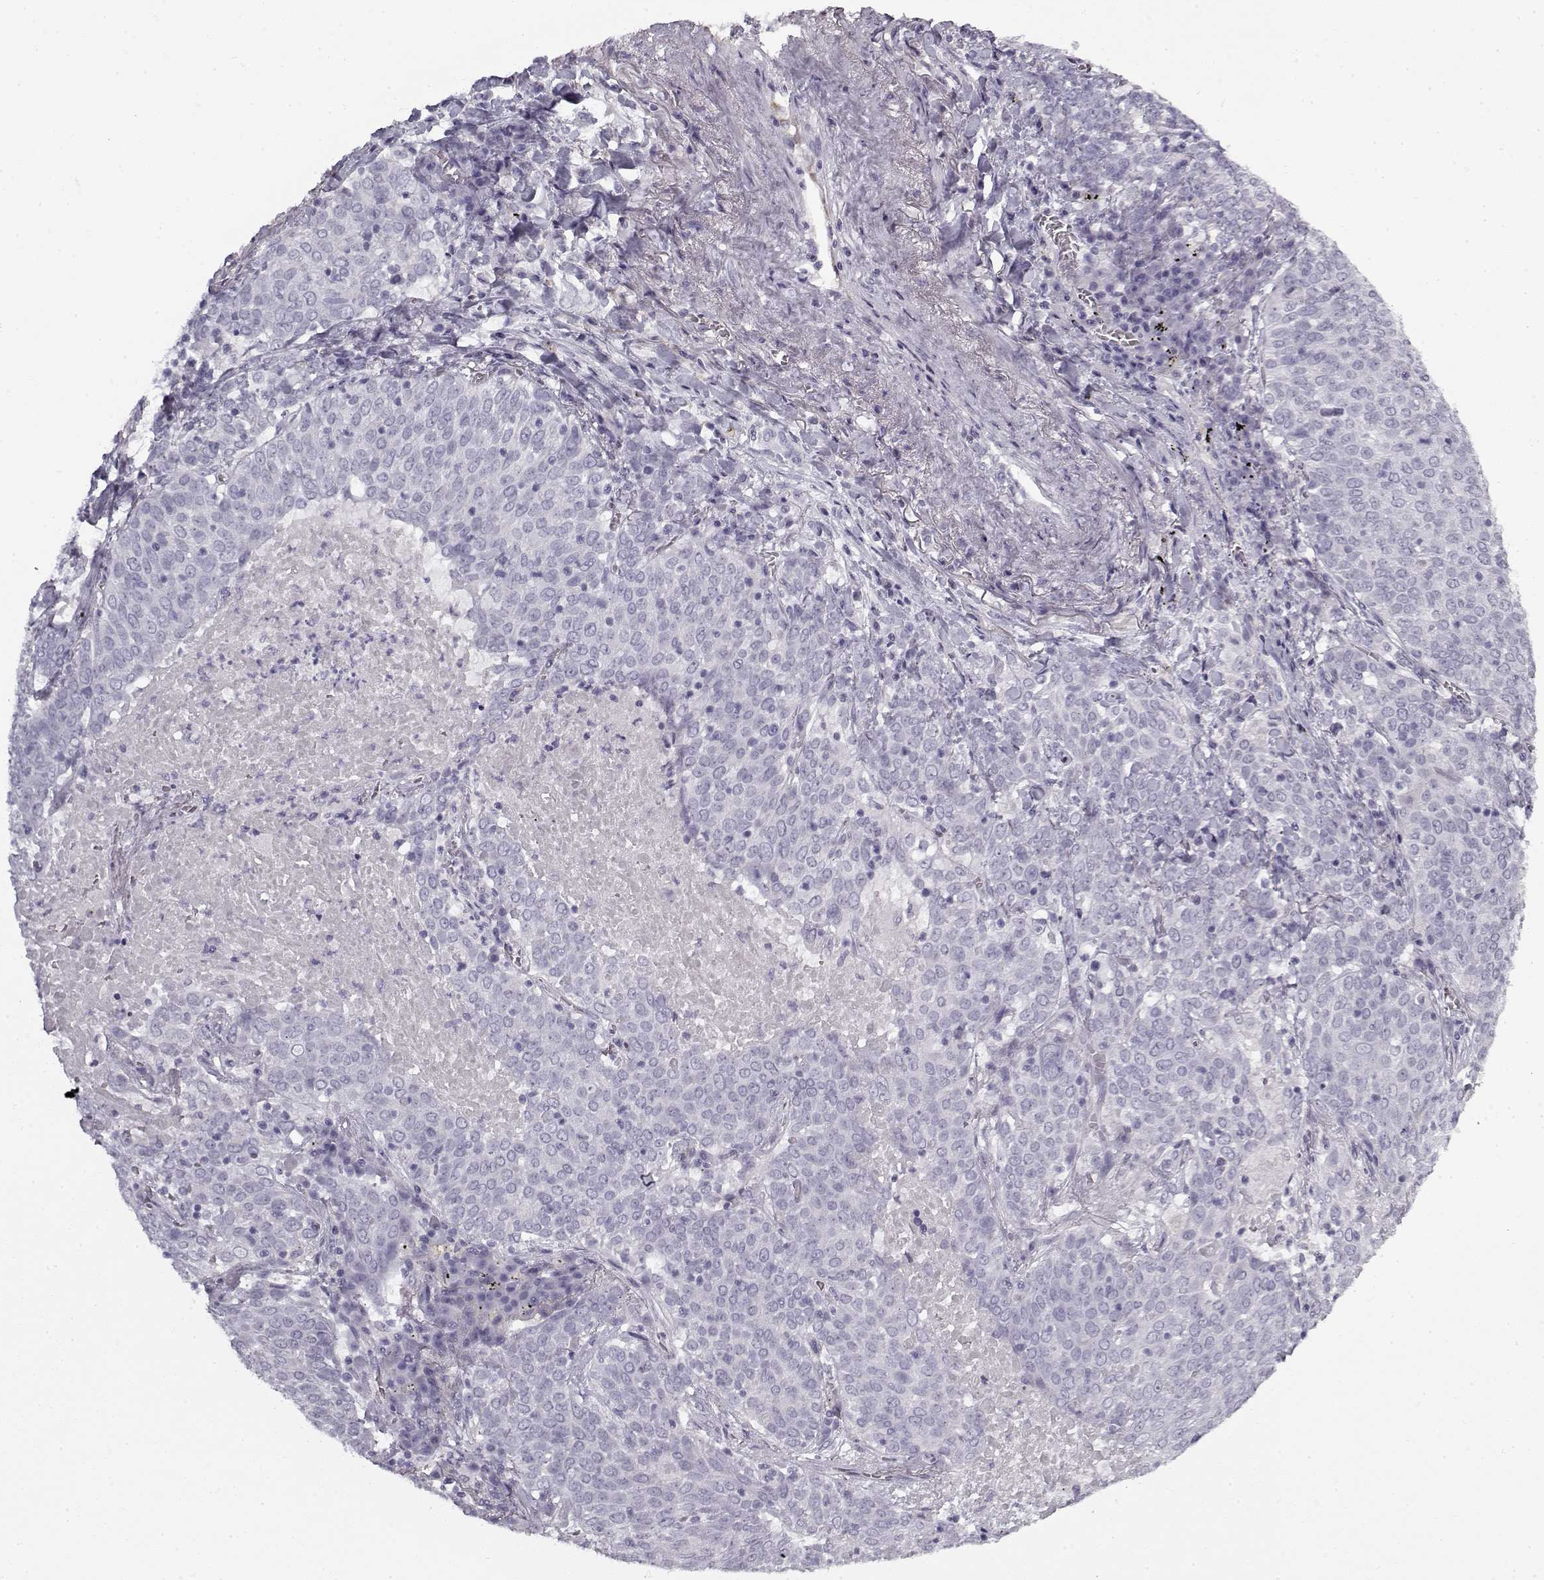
{"staining": {"intensity": "negative", "quantity": "none", "location": "none"}, "tissue": "lung cancer", "cell_type": "Tumor cells", "image_type": "cancer", "snomed": [{"axis": "morphology", "description": "Squamous cell carcinoma, NOS"}, {"axis": "topography", "description": "Lung"}], "caption": "Immunohistochemical staining of human lung cancer (squamous cell carcinoma) reveals no significant positivity in tumor cells.", "gene": "SNCA", "patient": {"sex": "male", "age": 82}}